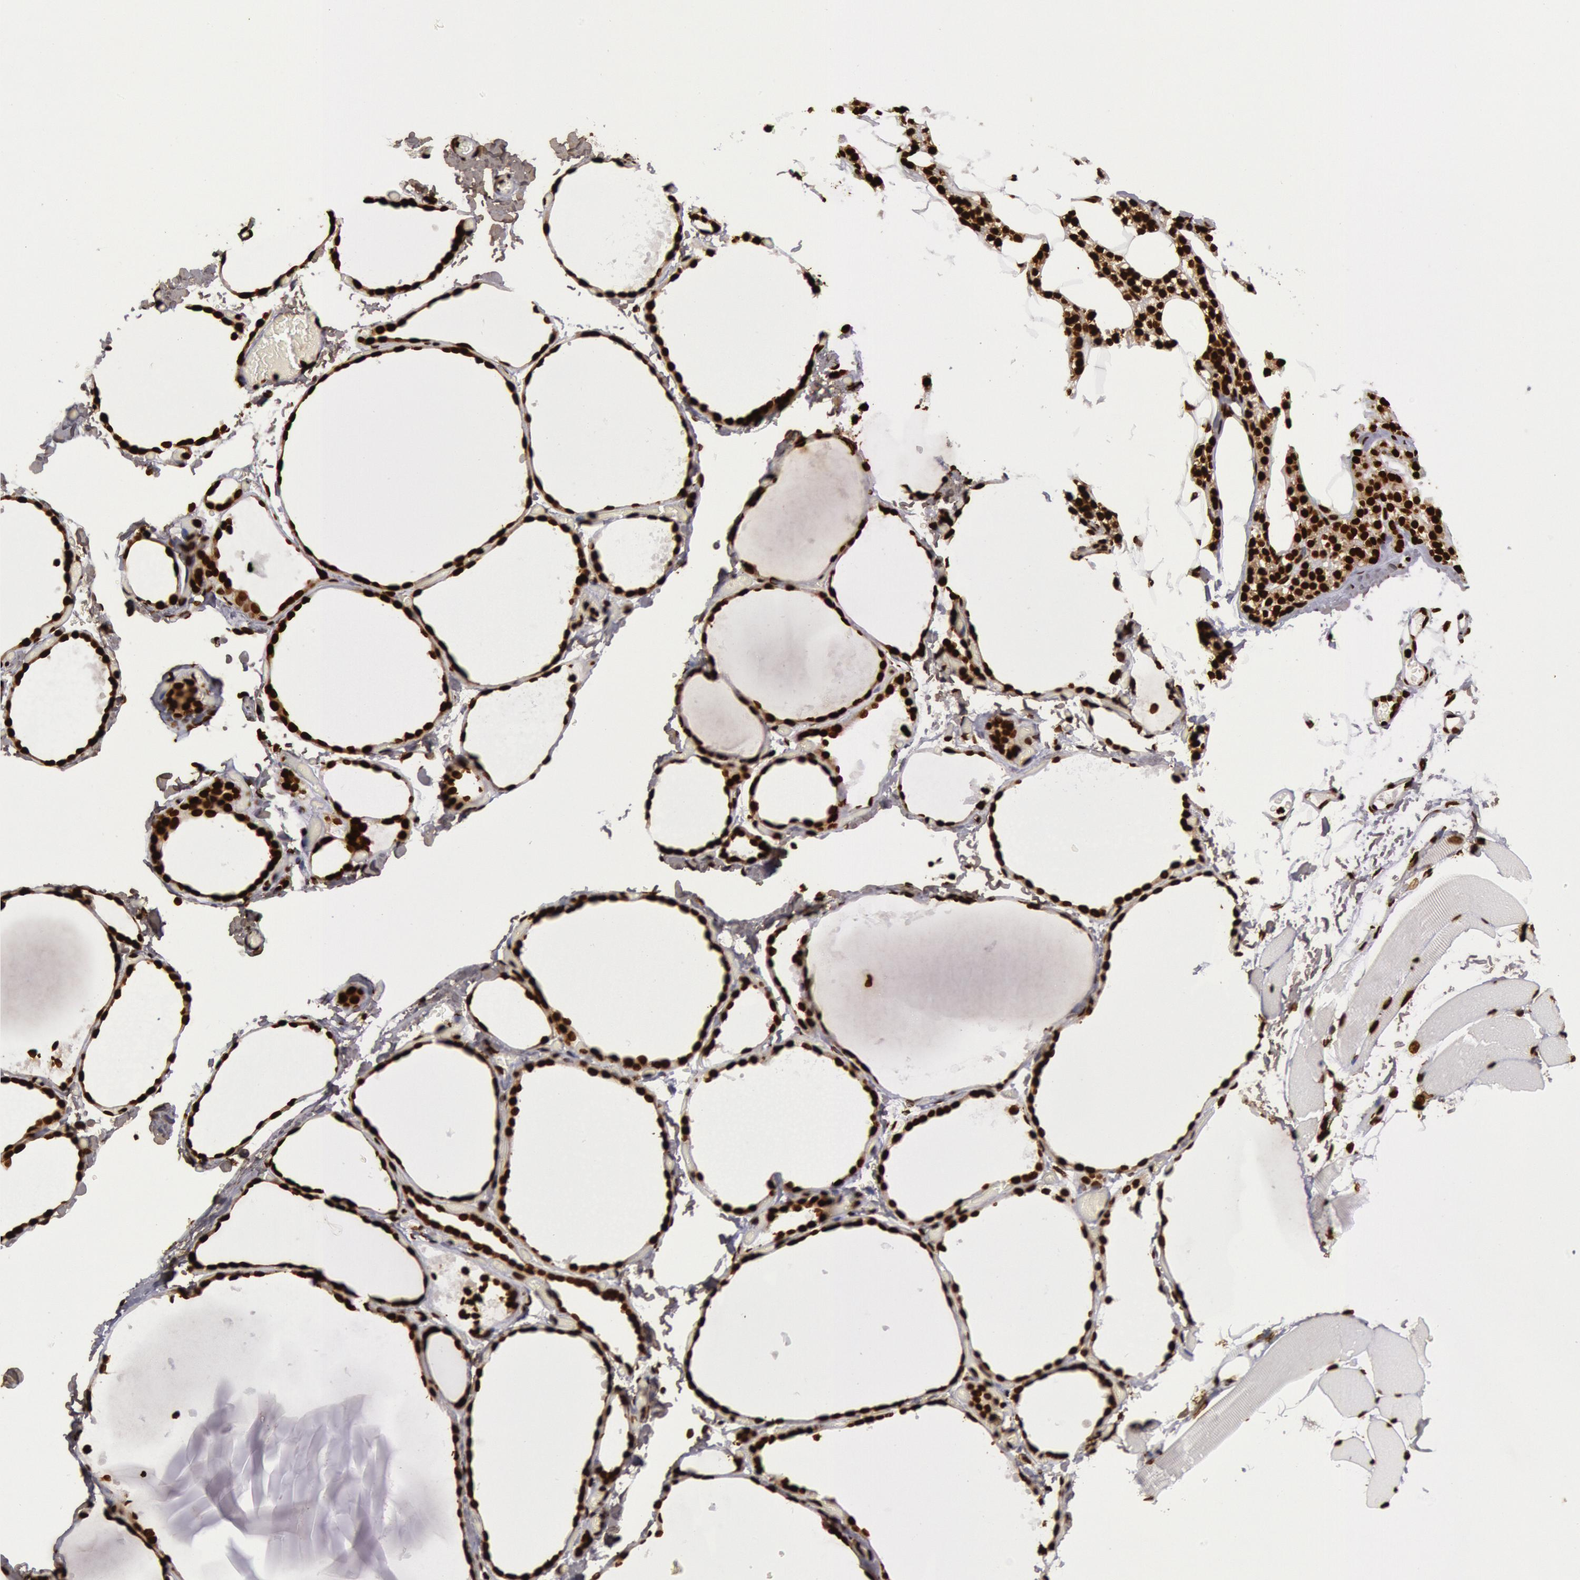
{"staining": {"intensity": "strong", "quantity": ">75%", "location": "nuclear"}, "tissue": "thyroid gland", "cell_type": "Glandular cells", "image_type": "normal", "snomed": [{"axis": "morphology", "description": "Normal tissue, NOS"}, {"axis": "topography", "description": "Thyroid gland"}], "caption": "Unremarkable thyroid gland displays strong nuclear staining in approximately >75% of glandular cells.", "gene": "H3", "patient": {"sex": "female", "age": 22}}